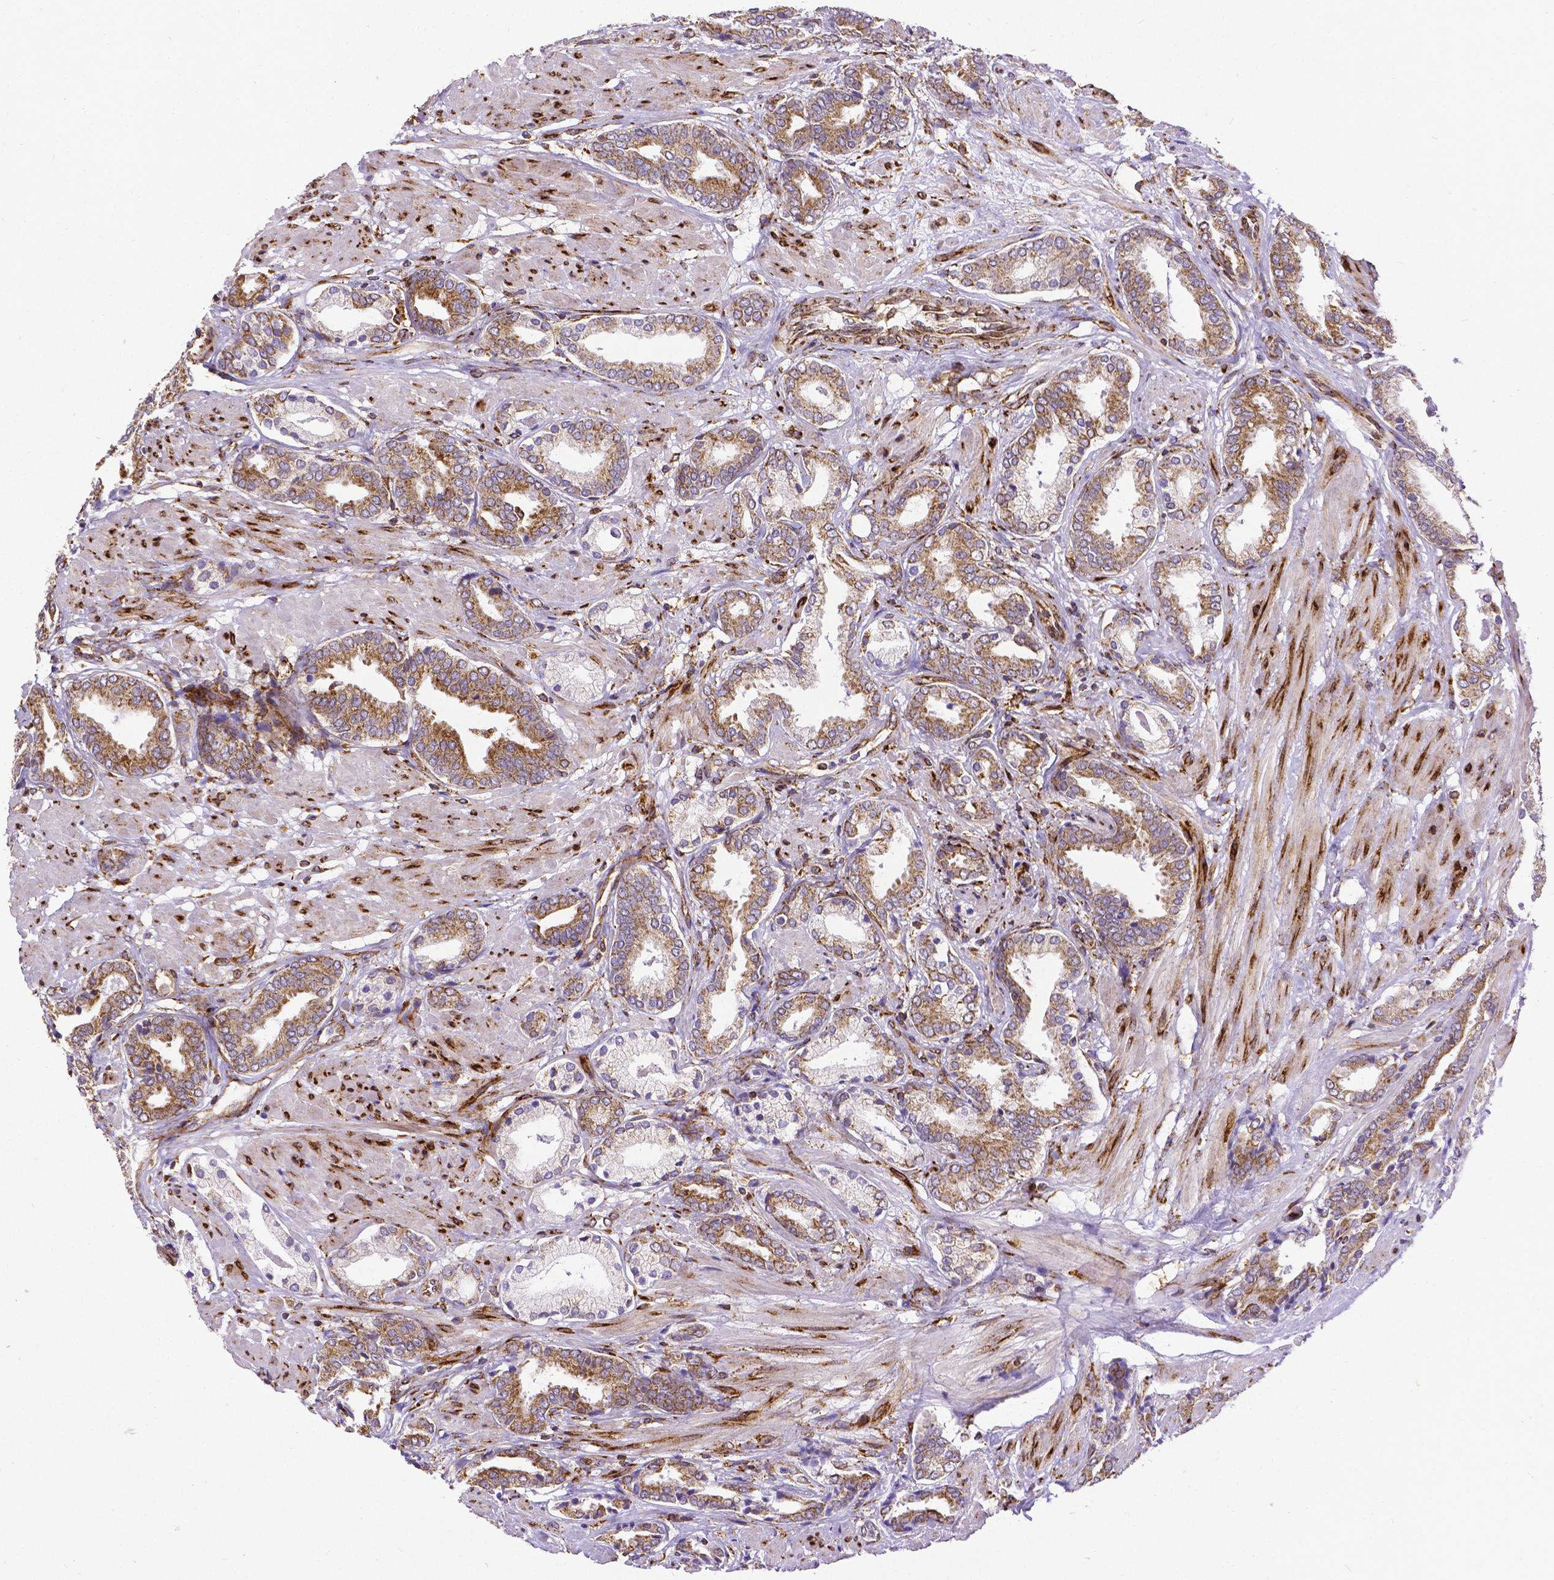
{"staining": {"intensity": "moderate", "quantity": ">75%", "location": "cytoplasmic/membranous"}, "tissue": "prostate cancer", "cell_type": "Tumor cells", "image_type": "cancer", "snomed": [{"axis": "morphology", "description": "Adenocarcinoma, High grade"}, {"axis": "topography", "description": "Prostate"}], "caption": "Immunohistochemical staining of human prostate high-grade adenocarcinoma demonstrates medium levels of moderate cytoplasmic/membranous protein staining in approximately >75% of tumor cells.", "gene": "MTDH", "patient": {"sex": "male", "age": 56}}